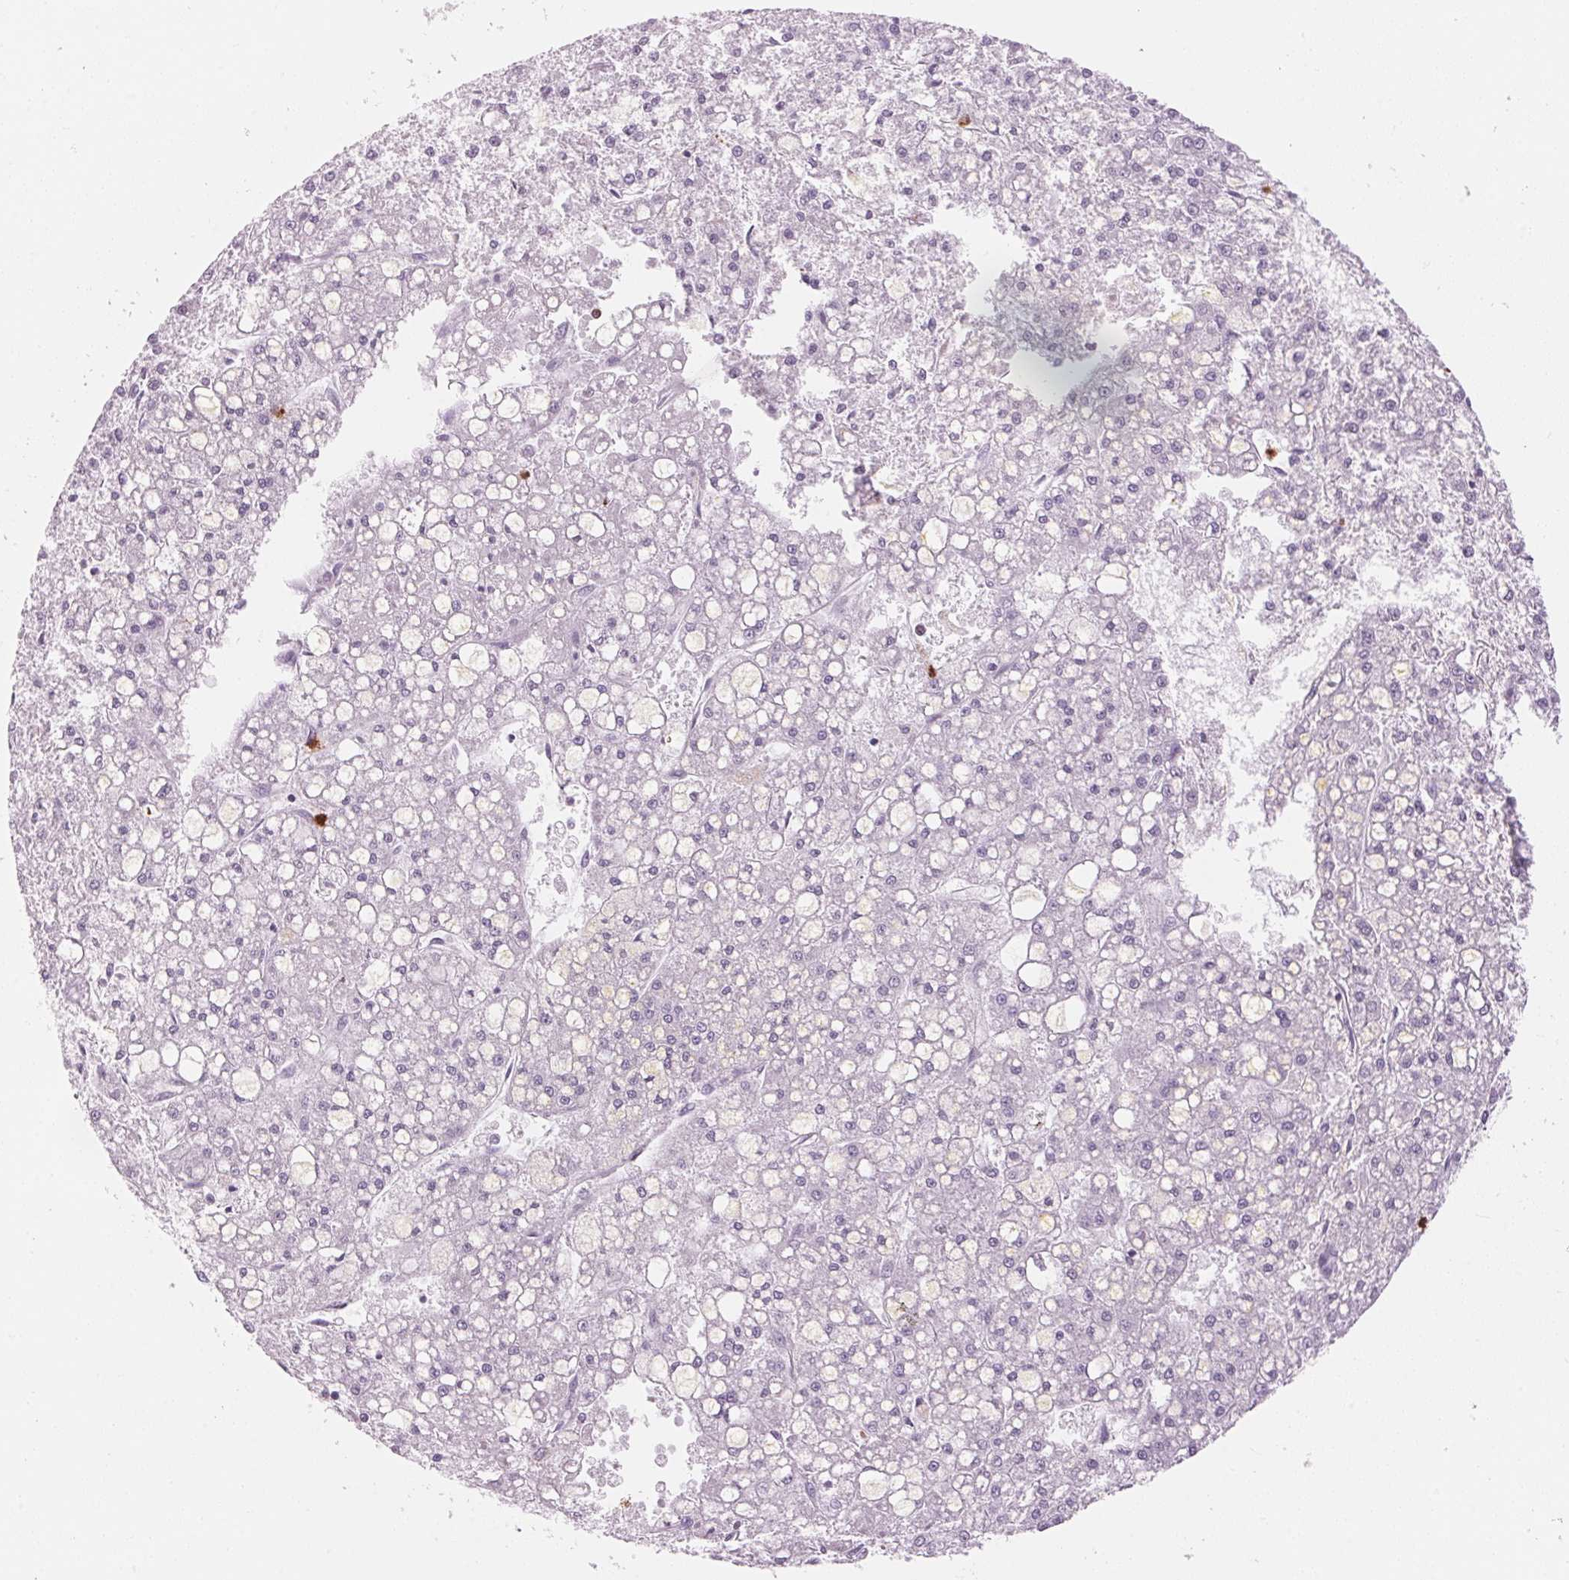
{"staining": {"intensity": "negative", "quantity": "none", "location": "none"}, "tissue": "liver cancer", "cell_type": "Tumor cells", "image_type": "cancer", "snomed": [{"axis": "morphology", "description": "Carcinoma, Hepatocellular, NOS"}, {"axis": "topography", "description": "Liver"}], "caption": "This is an IHC micrograph of hepatocellular carcinoma (liver). There is no staining in tumor cells.", "gene": "KLK7", "patient": {"sex": "male", "age": 67}}